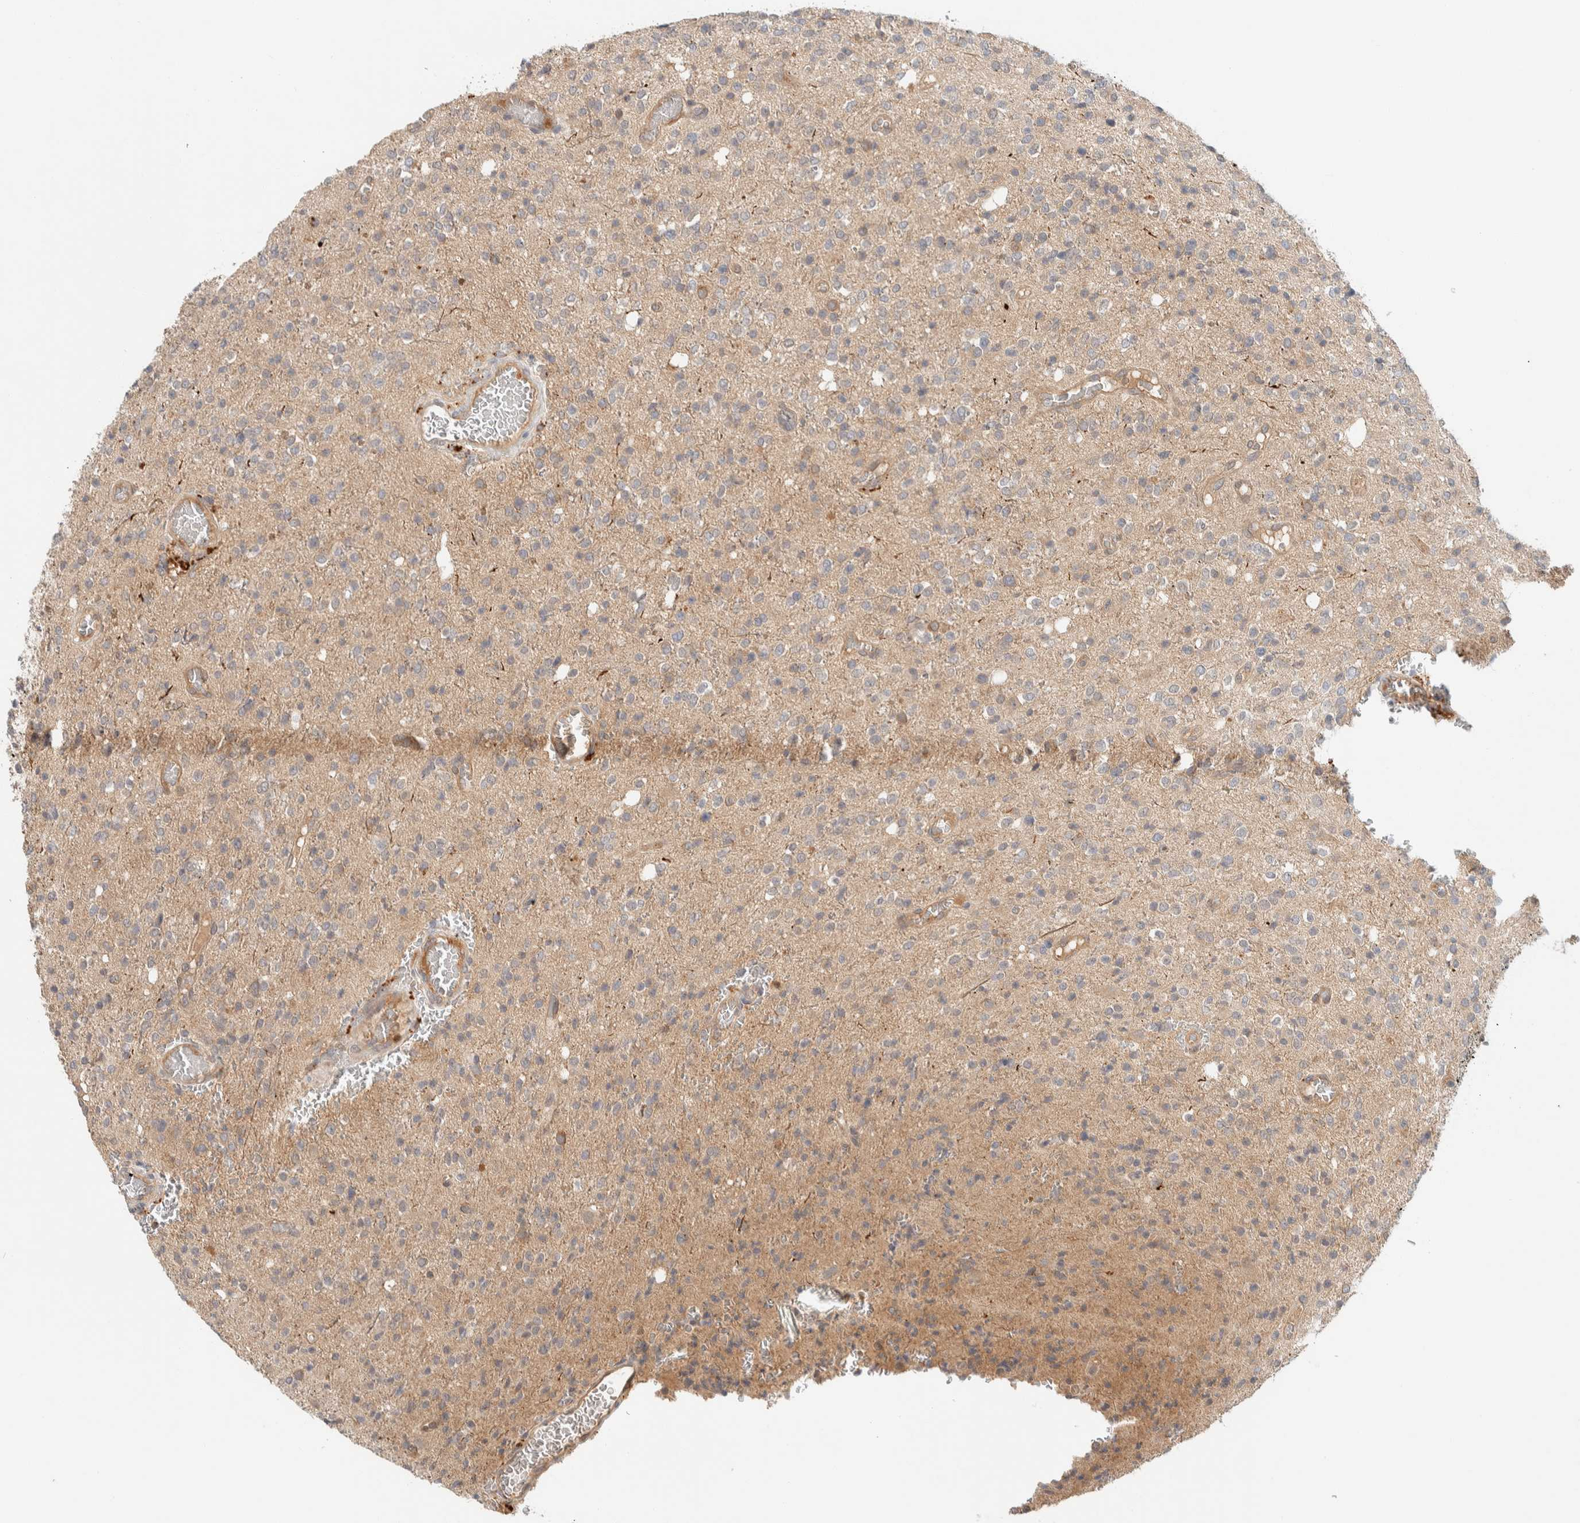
{"staining": {"intensity": "negative", "quantity": "none", "location": "none"}, "tissue": "glioma", "cell_type": "Tumor cells", "image_type": "cancer", "snomed": [{"axis": "morphology", "description": "Glioma, malignant, High grade"}, {"axis": "topography", "description": "Brain"}], "caption": "Tumor cells are negative for protein expression in human high-grade glioma (malignant).", "gene": "GCLM", "patient": {"sex": "male", "age": 34}}